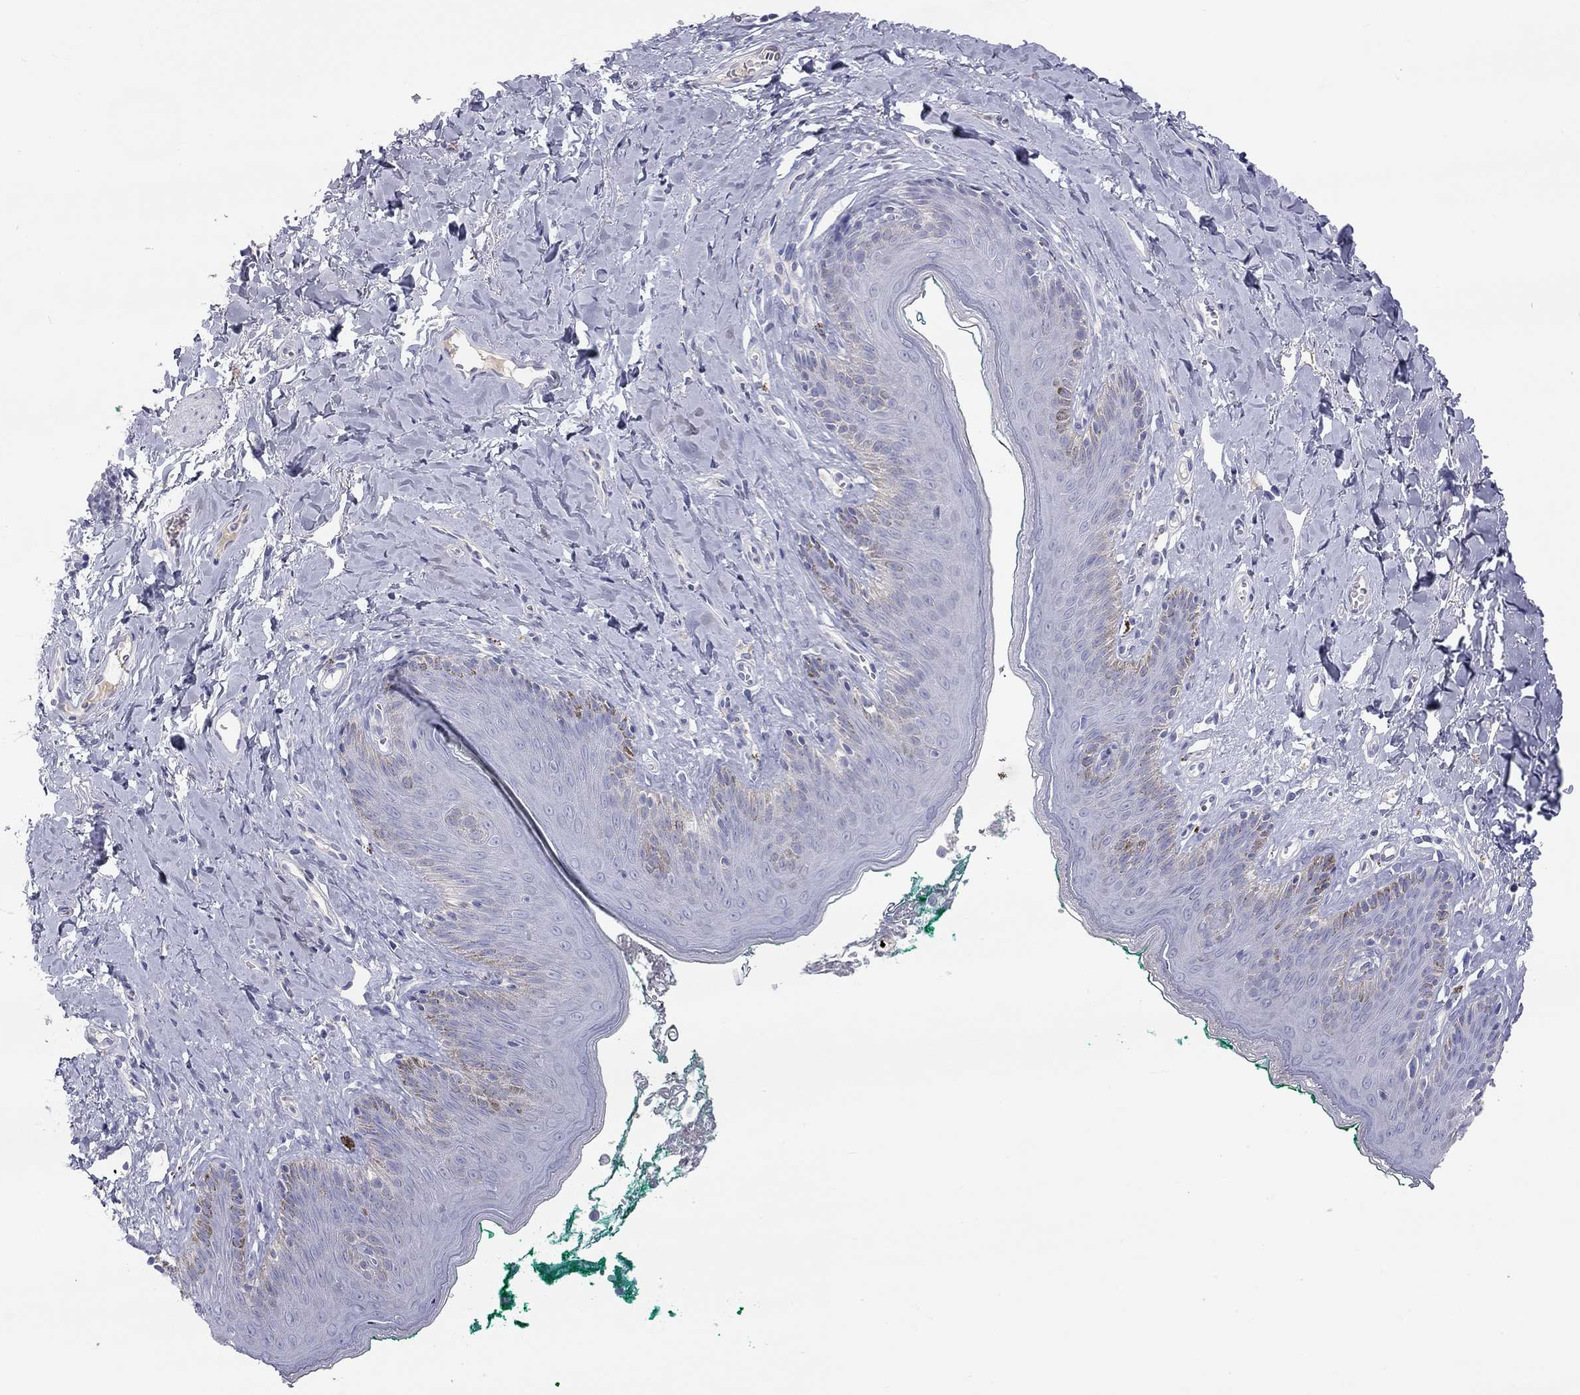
{"staining": {"intensity": "negative", "quantity": "none", "location": "none"}, "tissue": "skin", "cell_type": "Epidermal cells", "image_type": "normal", "snomed": [{"axis": "morphology", "description": "Normal tissue, NOS"}, {"axis": "topography", "description": "Vulva"}], "caption": "The image displays no significant staining in epidermal cells of skin.", "gene": "ST7L", "patient": {"sex": "female", "age": 66}}